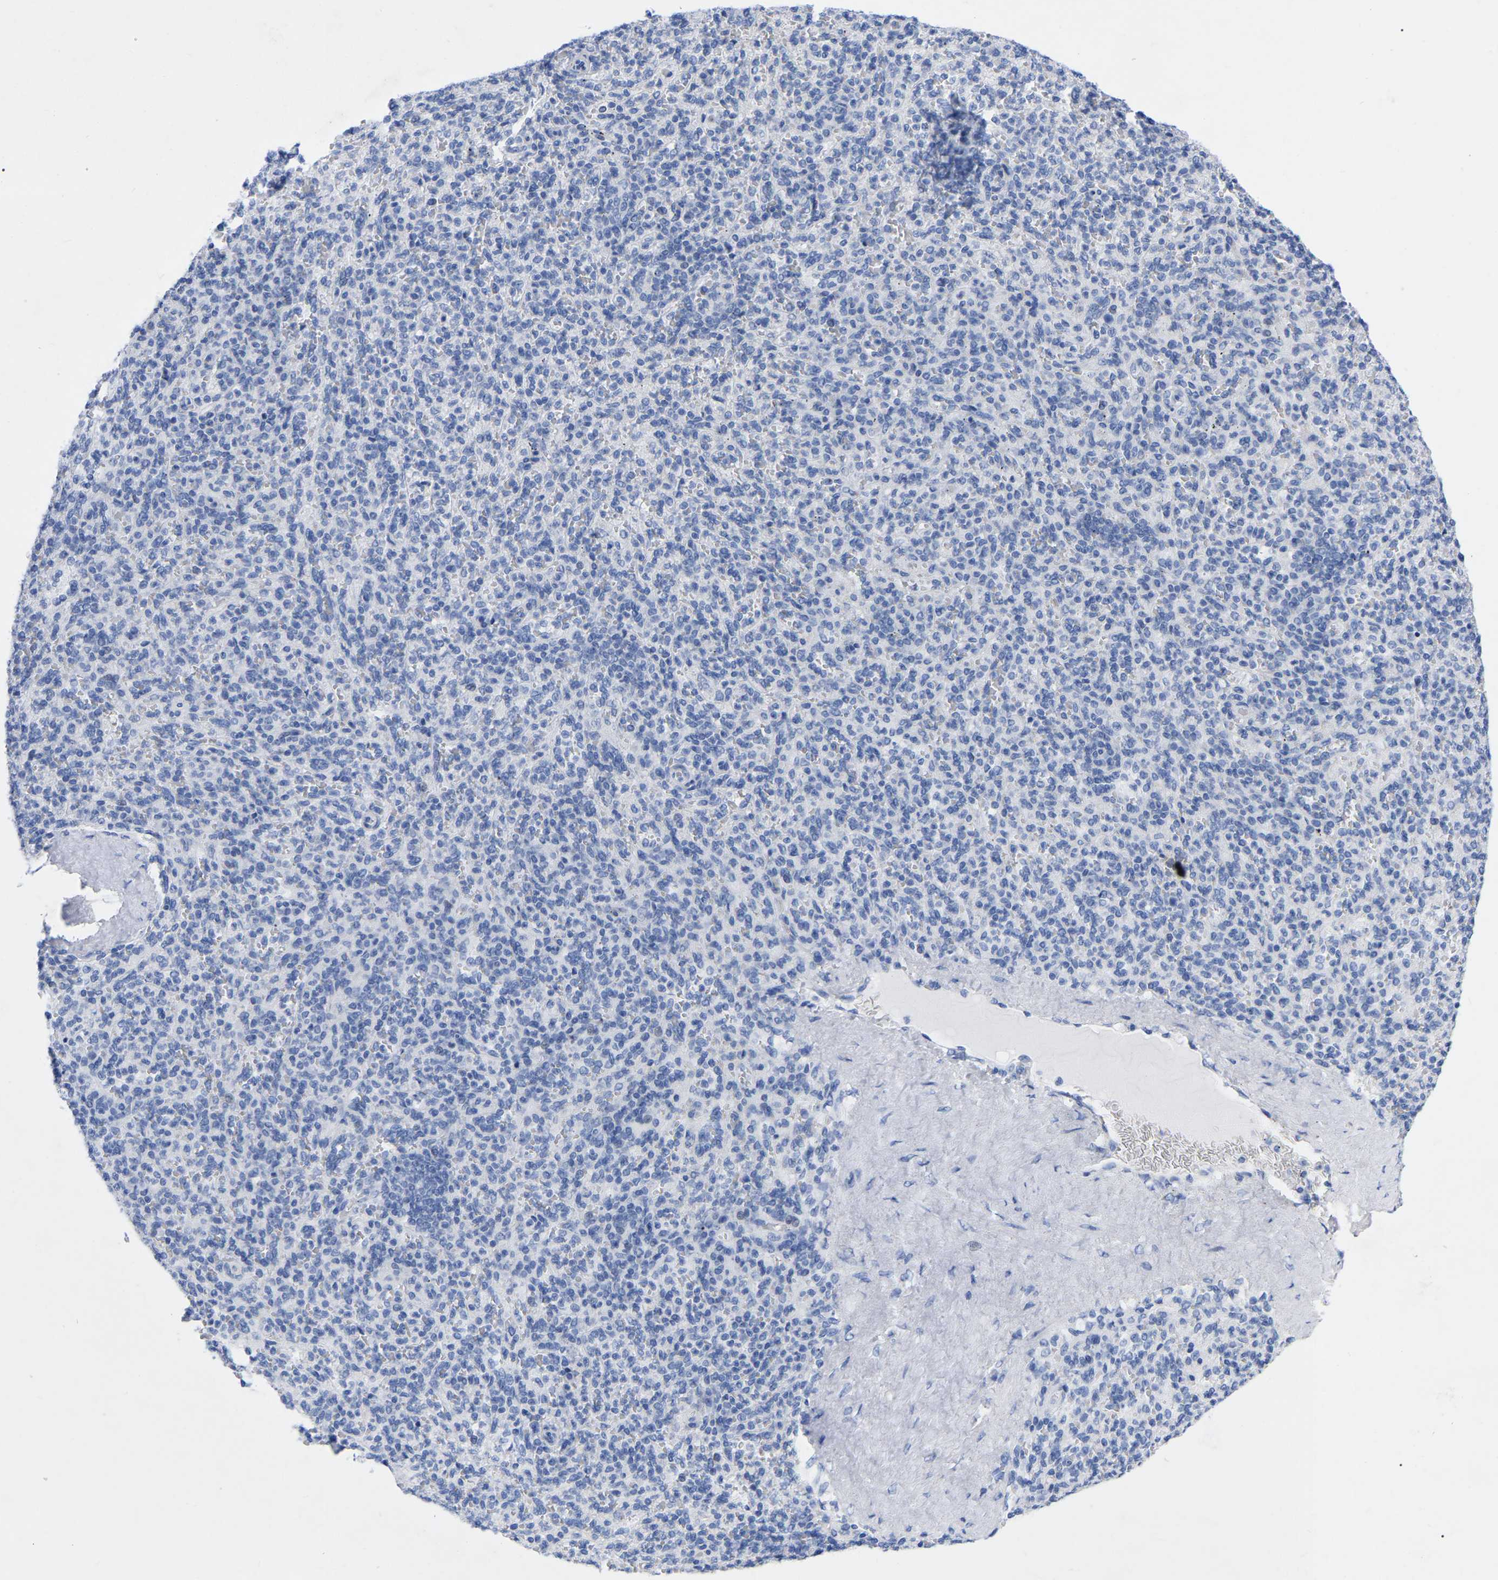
{"staining": {"intensity": "negative", "quantity": "none", "location": "none"}, "tissue": "spleen", "cell_type": "Cells in red pulp", "image_type": "normal", "snomed": [{"axis": "morphology", "description": "Normal tissue, NOS"}, {"axis": "topography", "description": "Spleen"}], "caption": "A histopathology image of spleen stained for a protein exhibits no brown staining in cells in red pulp. (DAB (3,3'-diaminobenzidine) IHC visualized using brightfield microscopy, high magnification).", "gene": "ZNF629", "patient": {"sex": "male", "age": 36}}